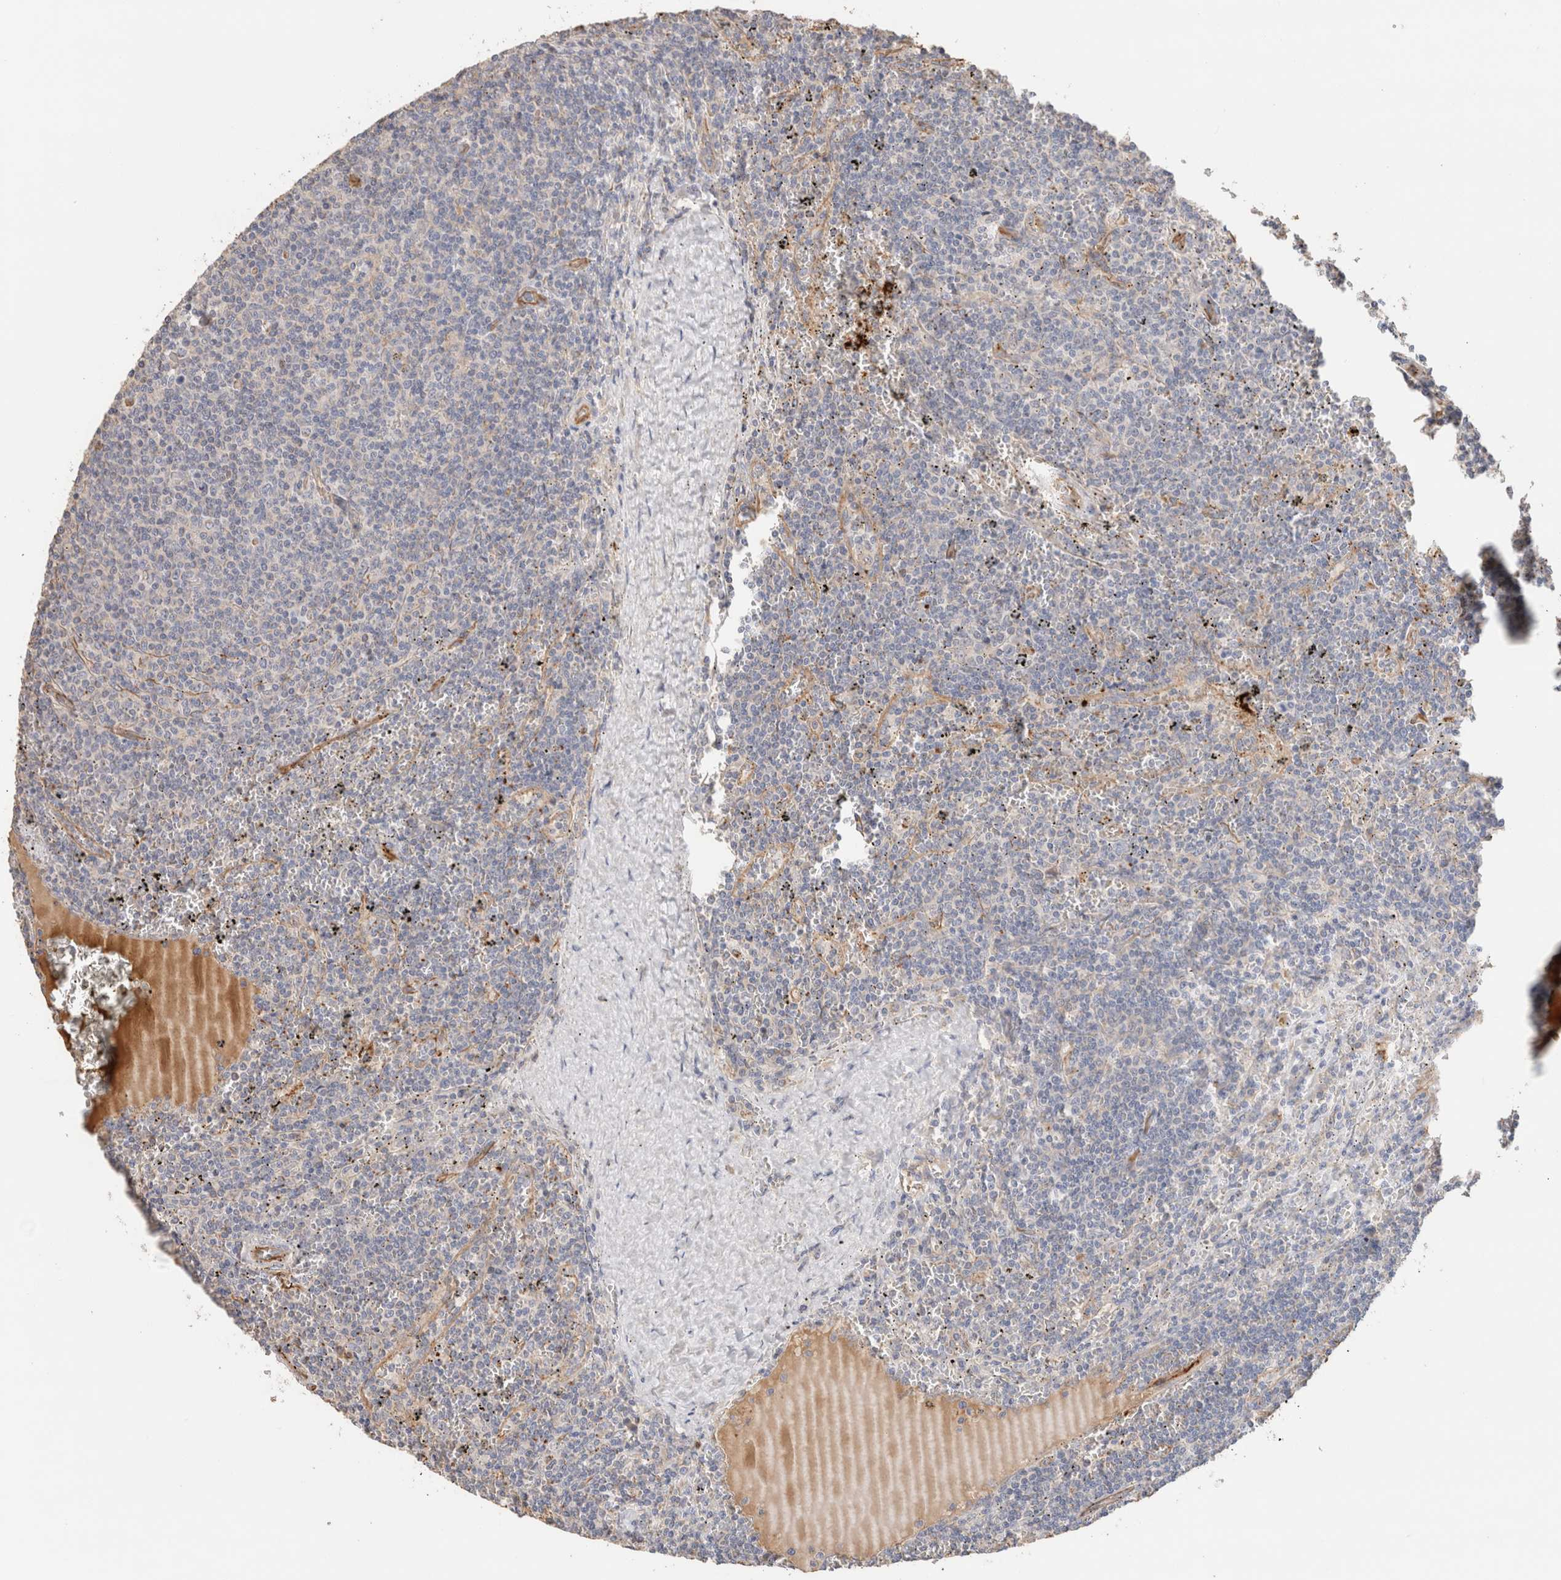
{"staining": {"intensity": "negative", "quantity": "none", "location": "none"}, "tissue": "lymphoma", "cell_type": "Tumor cells", "image_type": "cancer", "snomed": [{"axis": "morphology", "description": "Malignant lymphoma, non-Hodgkin's type, Low grade"}, {"axis": "topography", "description": "Spleen"}], "caption": "Protein analysis of low-grade malignant lymphoma, non-Hodgkin's type displays no significant positivity in tumor cells.", "gene": "PROS1", "patient": {"sex": "female", "age": 50}}